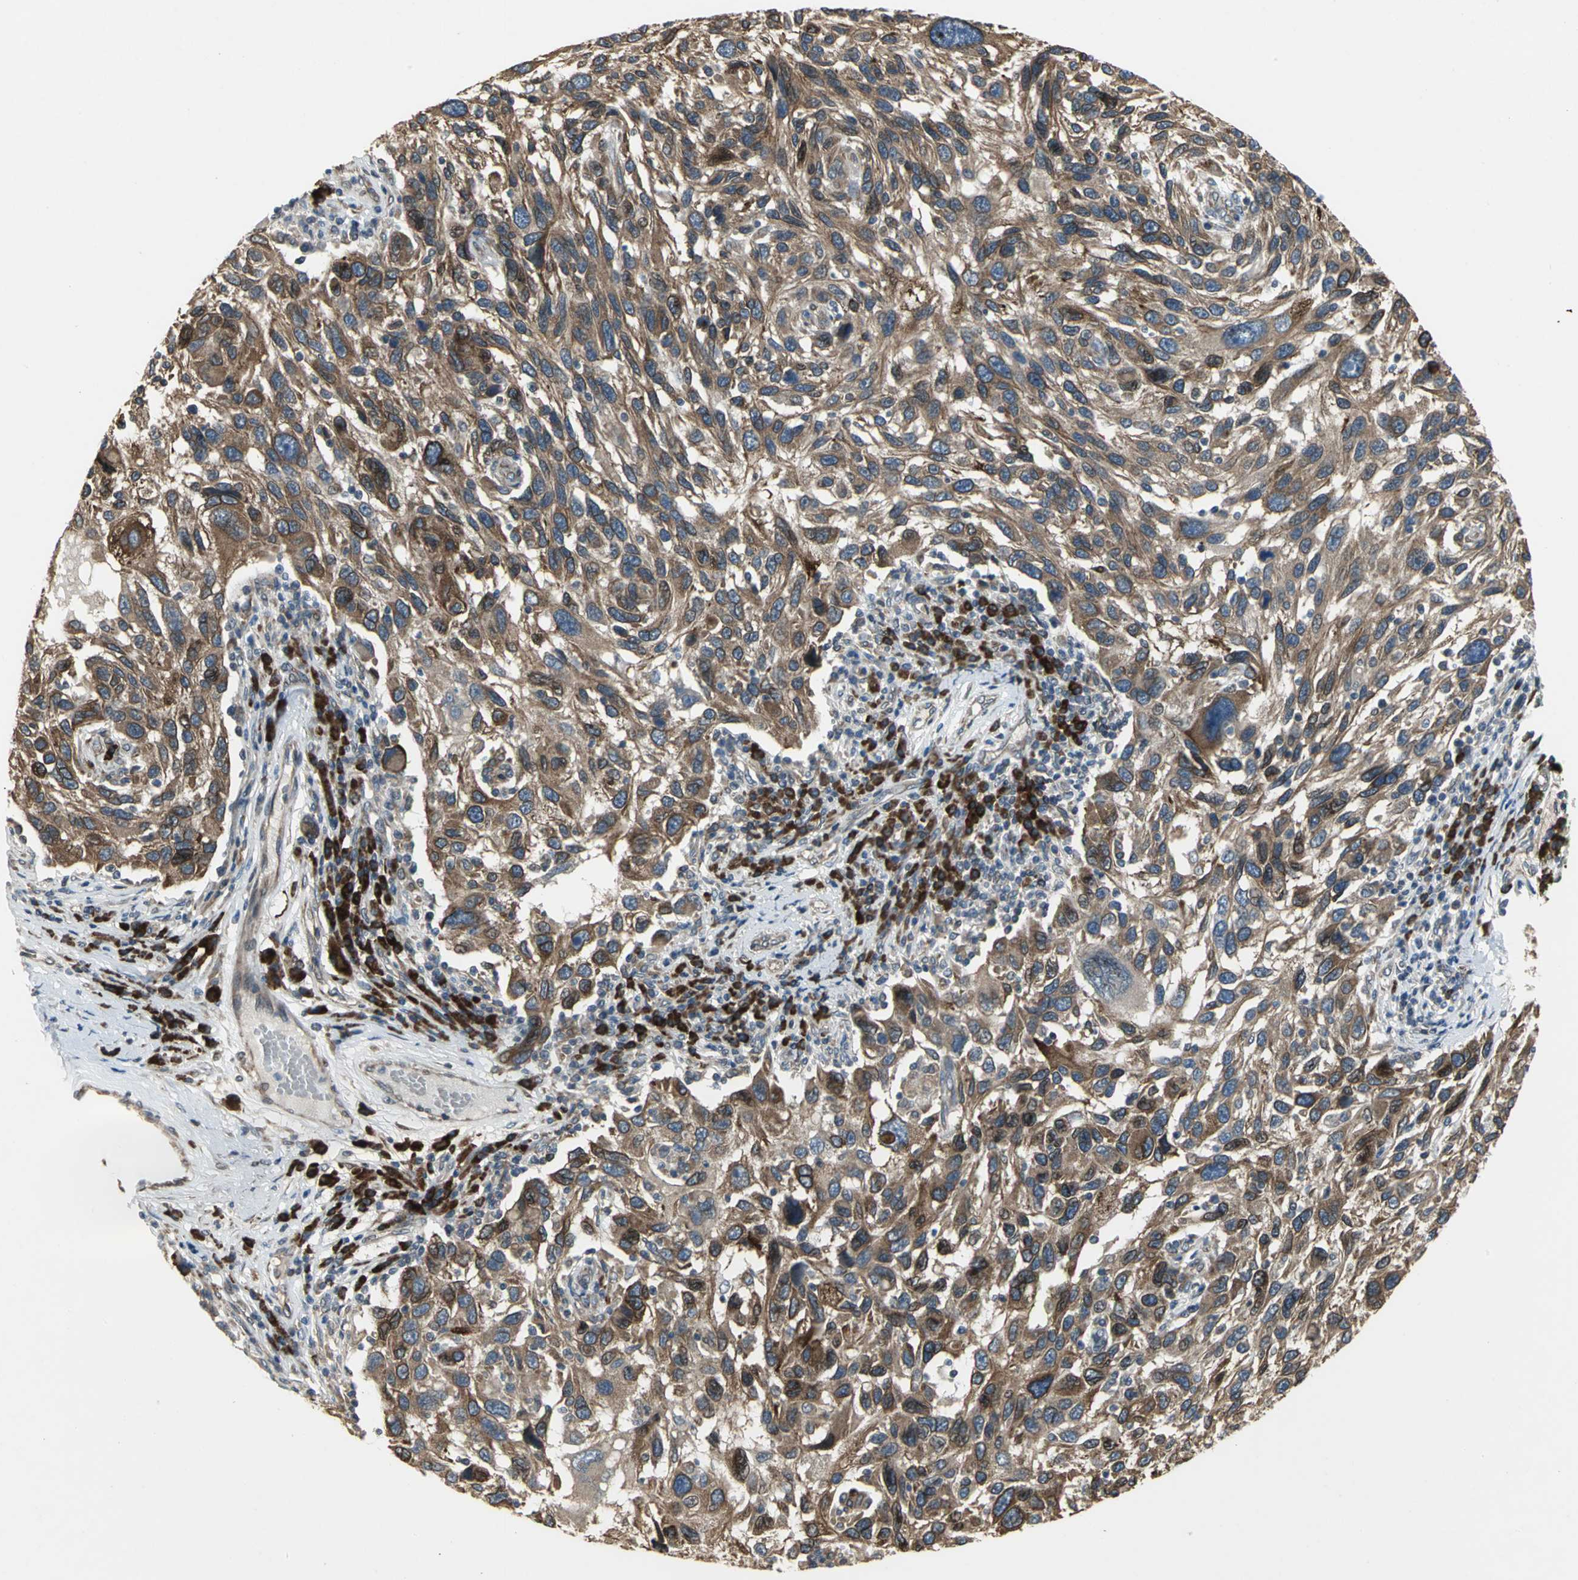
{"staining": {"intensity": "moderate", "quantity": ">75%", "location": "cytoplasmic/membranous"}, "tissue": "melanoma", "cell_type": "Tumor cells", "image_type": "cancer", "snomed": [{"axis": "morphology", "description": "Malignant melanoma, NOS"}, {"axis": "topography", "description": "Skin"}], "caption": "Melanoma tissue reveals moderate cytoplasmic/membranous expression in approximately >75% of tumor cells (DAB (3,3'-diaminobenzidine) = brown stain, brightfield microscopy at high magnification).", "gene": "SYVN1", "patient": {"sex": "male", "age": 53}}